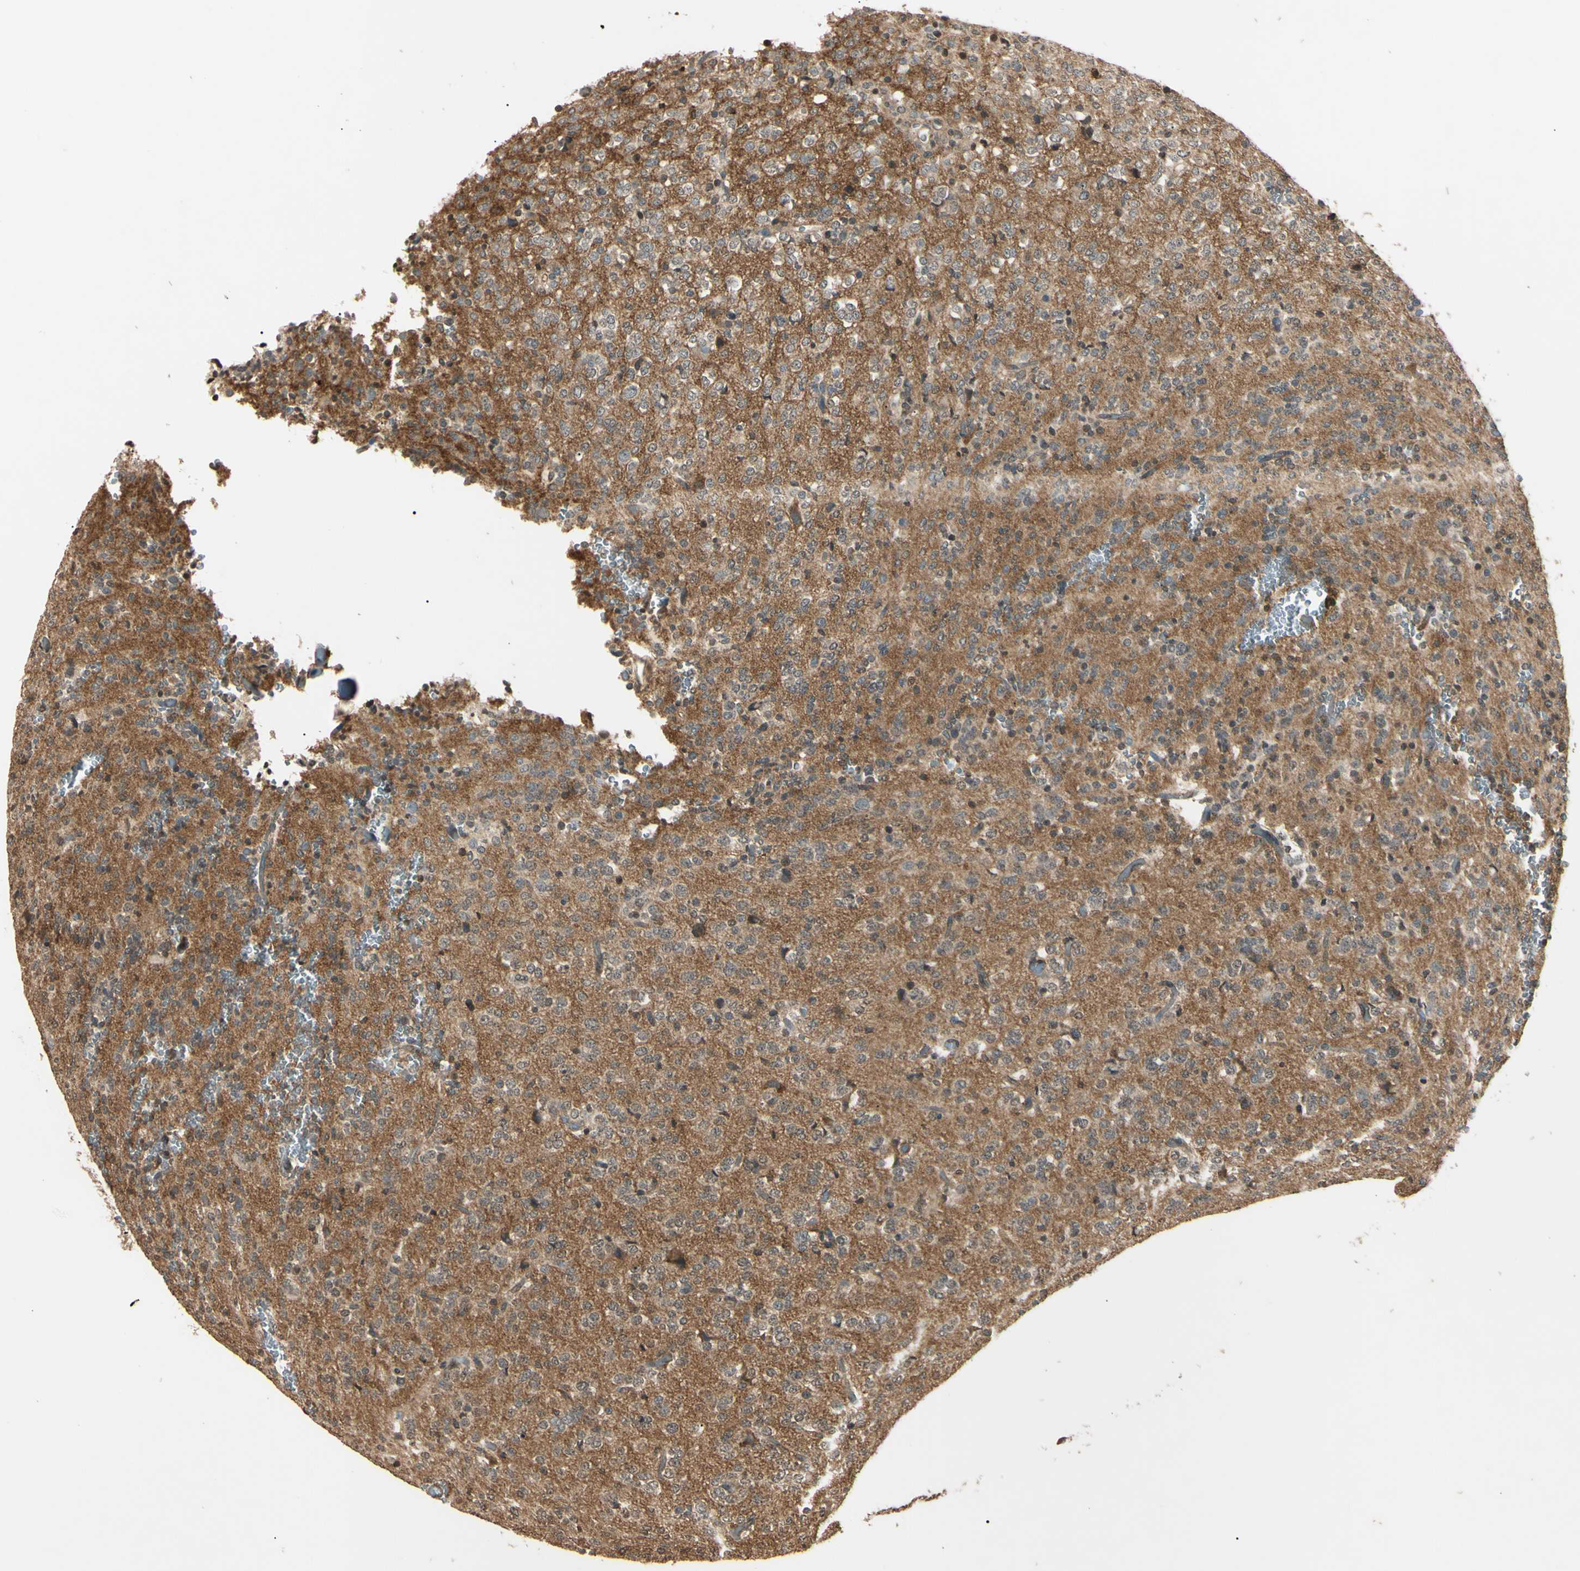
{"staining": {"intensity": "weak", "quantity": ">75%", "location": "cytoplasmic/membranous"}, "tissue": "glioma", "cell_type": "Tumor cells", "image_type": "cancer", "snomed": [{"axis": "morphology", "description": "Glioma, malignant, Low grade"}, {"axis": "topography", "description": "Brain"}], "caption": "Tumor cells show low levels of weak cytoplasmic/membranous positivity in about >75% of cells in low-grade glioma (malignant). The protein is stained brown, and the nuclei are stained in blue (DAB (3,3'-diaminobenzidine) IHC with brightfield microscopy, high magnification).", "gene": "EPN1", "patient": {"sex": "male", "age": 38}}